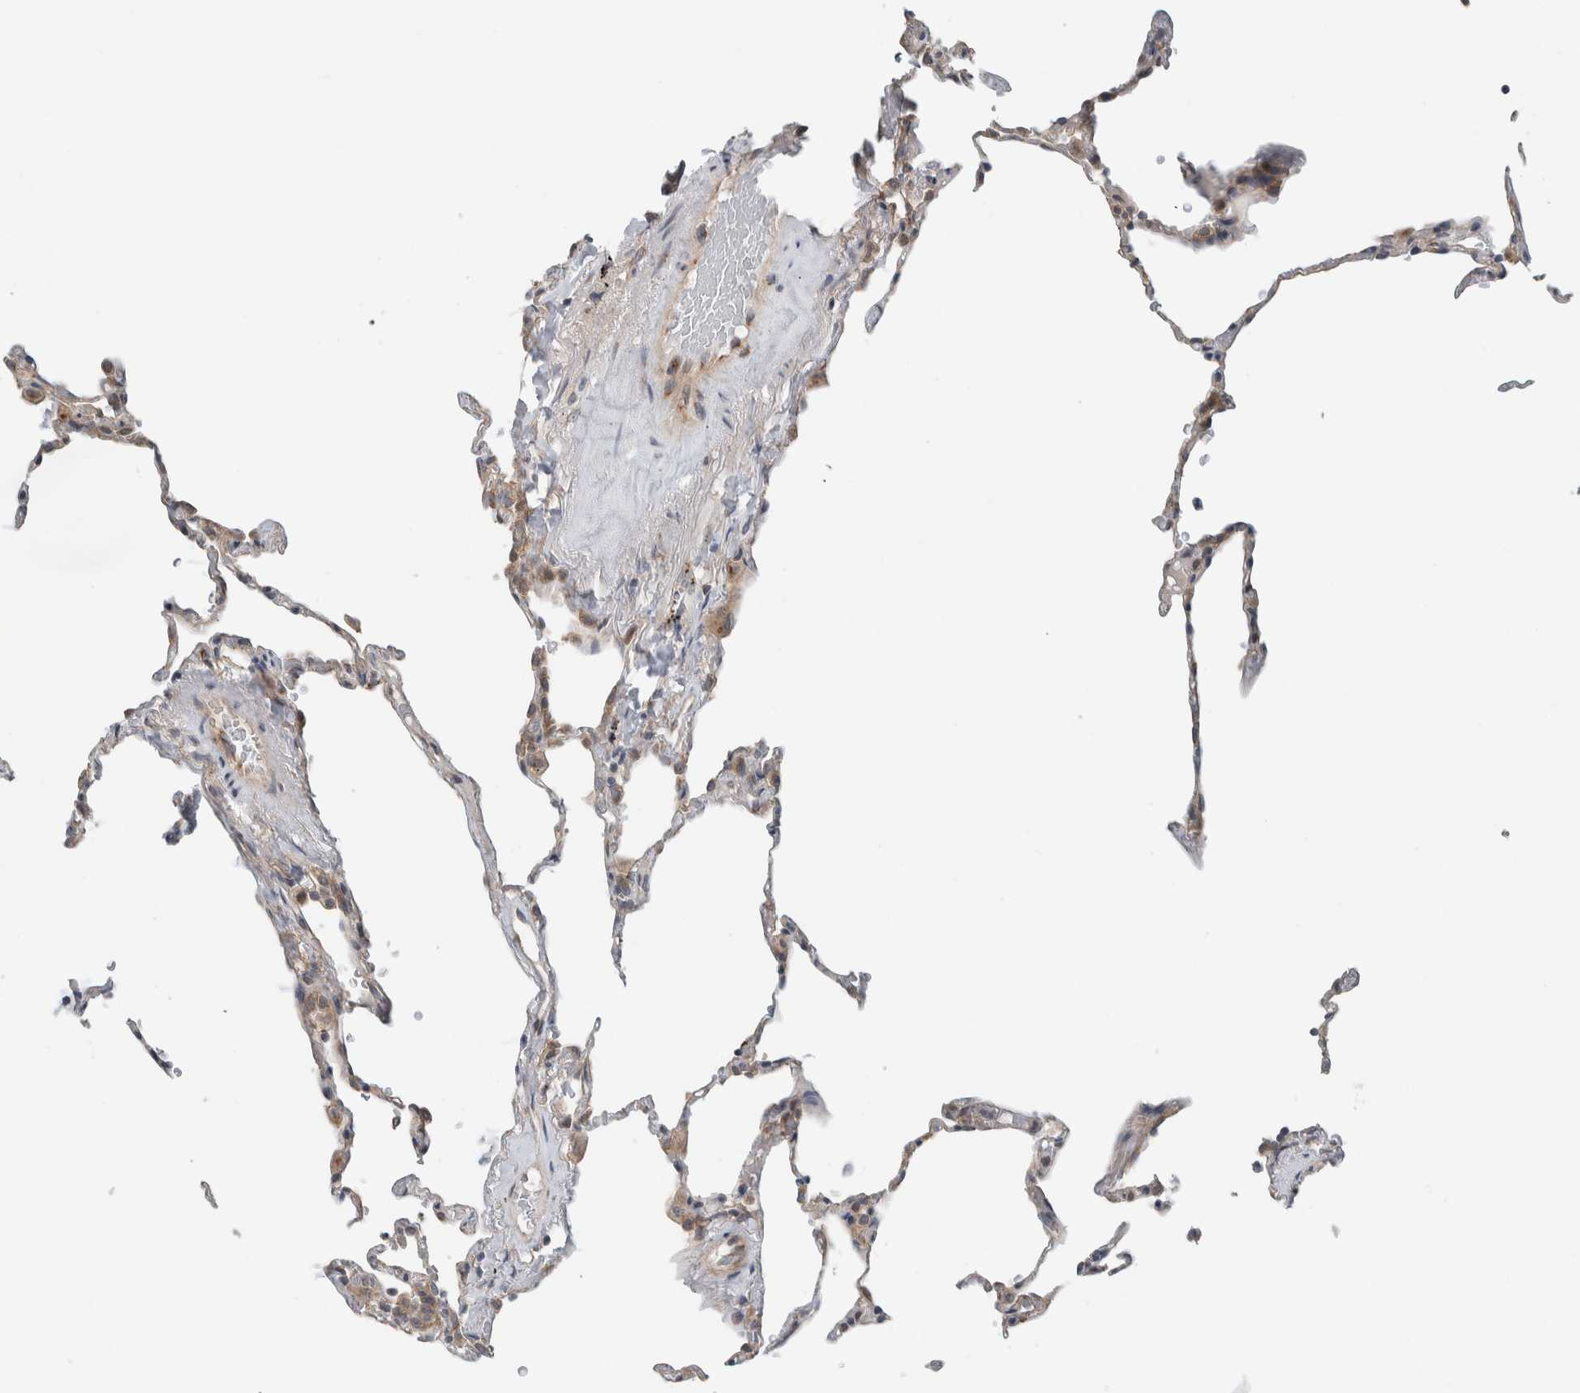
{"staining": {"intensity": "moderate", "quantity": "<25%", "location": "cytoplasmic/membranous"}, "tissue": "lung", "cell_type": "Alveolar cells", "image_type": "normal", "snomed": [{"axis": "morphology", "description": "Normal tissue, NOS"}, {"axis": "topography", "description": "Lung"}], "caption": "A brown stain highlights moderate cytoplasmic/membranous positivity of a protein in alveolar cells of unremarkable human lung. (brown staining indicates protein expression, while blue staining denotes nuclei).", "gene": "RERE", "patient": {"sex": "male", "age": 59}}